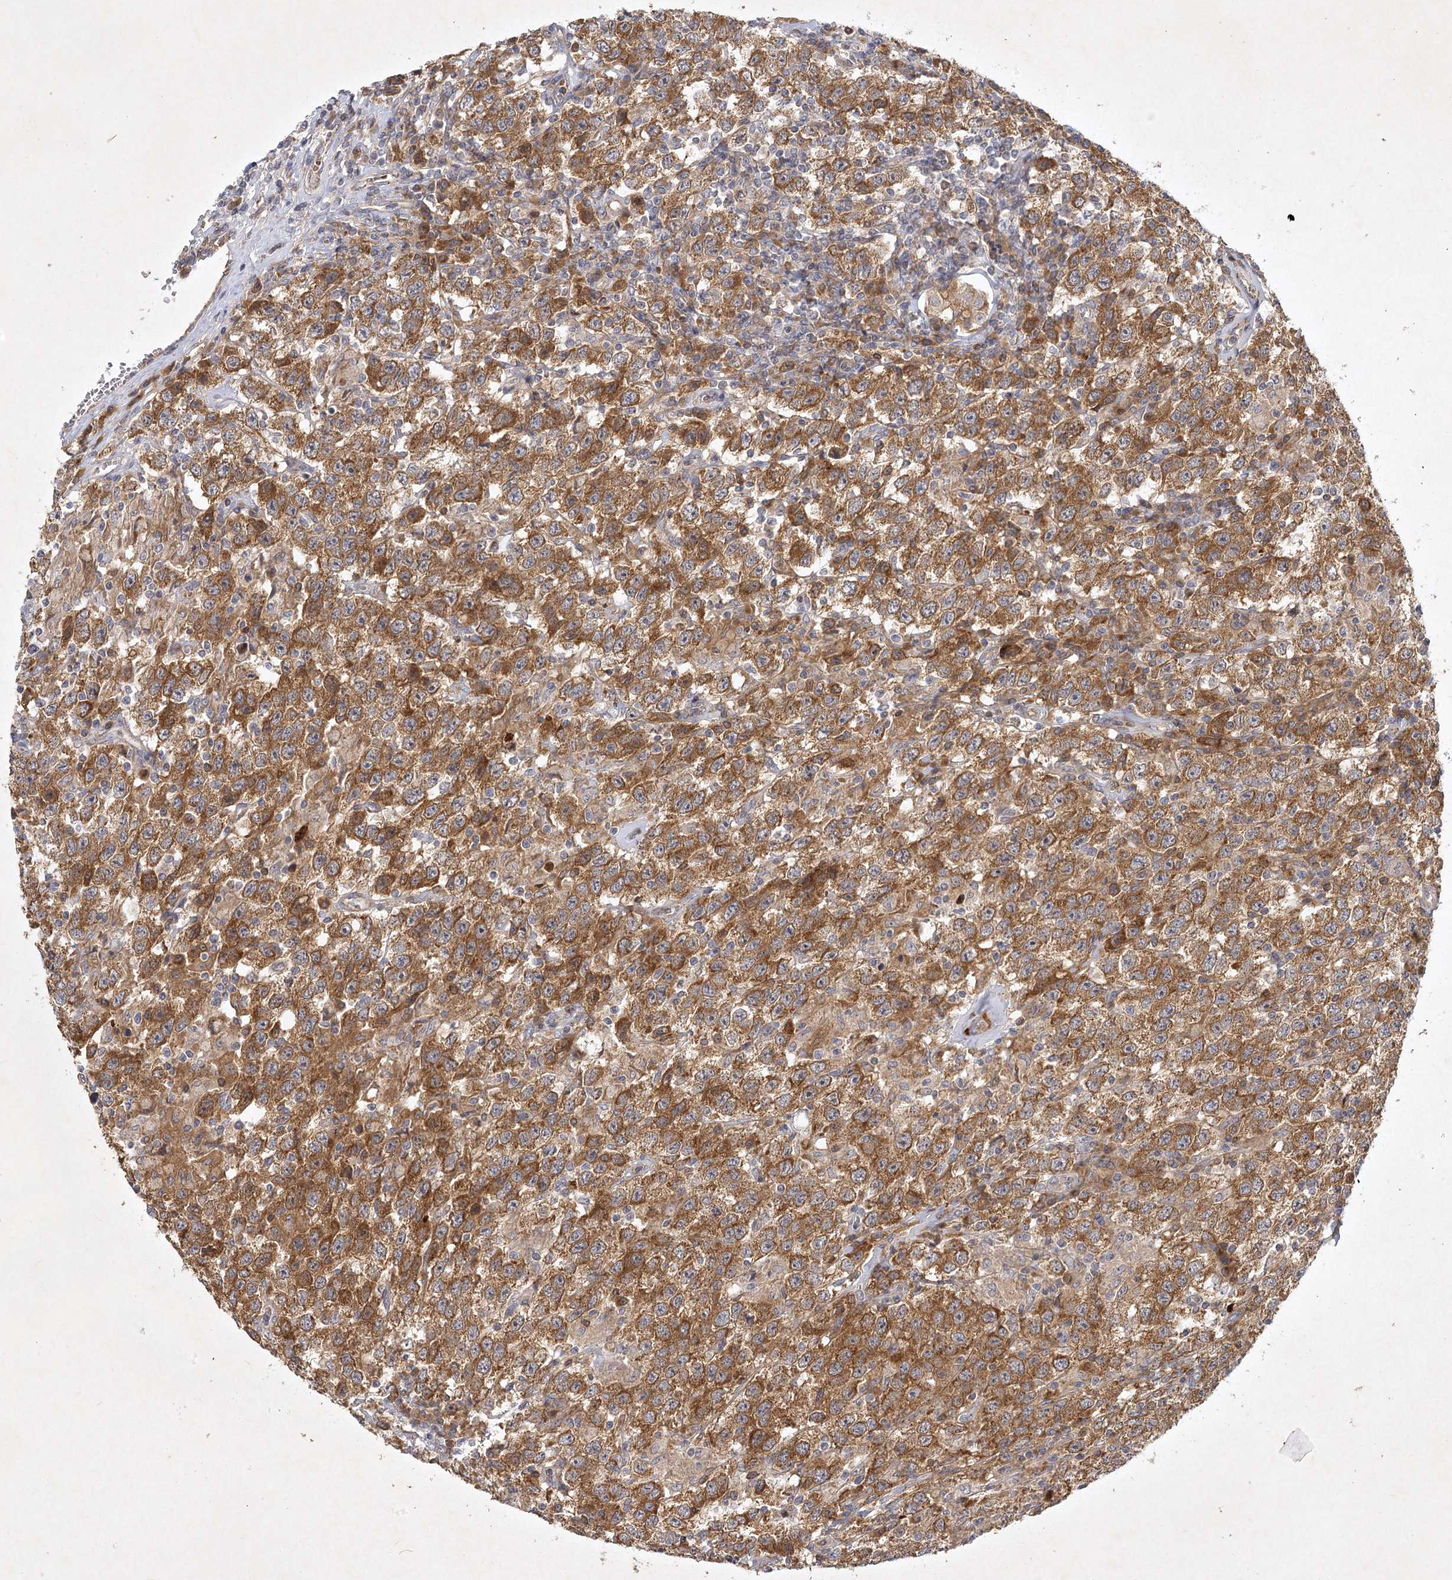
{"staining": {"intensity": "moderate", "quantity": ">75%", "location": "cytoplasmic/membranous"}, "tissue": "testis cancer", "cell_type": "Tumor cells", "image_type": "cancer", "snomed": [{"axis": "morphology", "description": "Seminoma, NOS"}, {"axis": "topography", "description": "Testis"}], "caption": "Tumor cells reveal medium levels of moderate cytoplasmic/membranous positivity in approximately >75% of cells in human testis cancer (seminoma). The protein is stained brown, and the nuclei are stained in blue (DAB IHC with brightfield microscopy, high magnification).", "gene": "PYROXD2", "patient": {"sex": "male", "age": 41}}